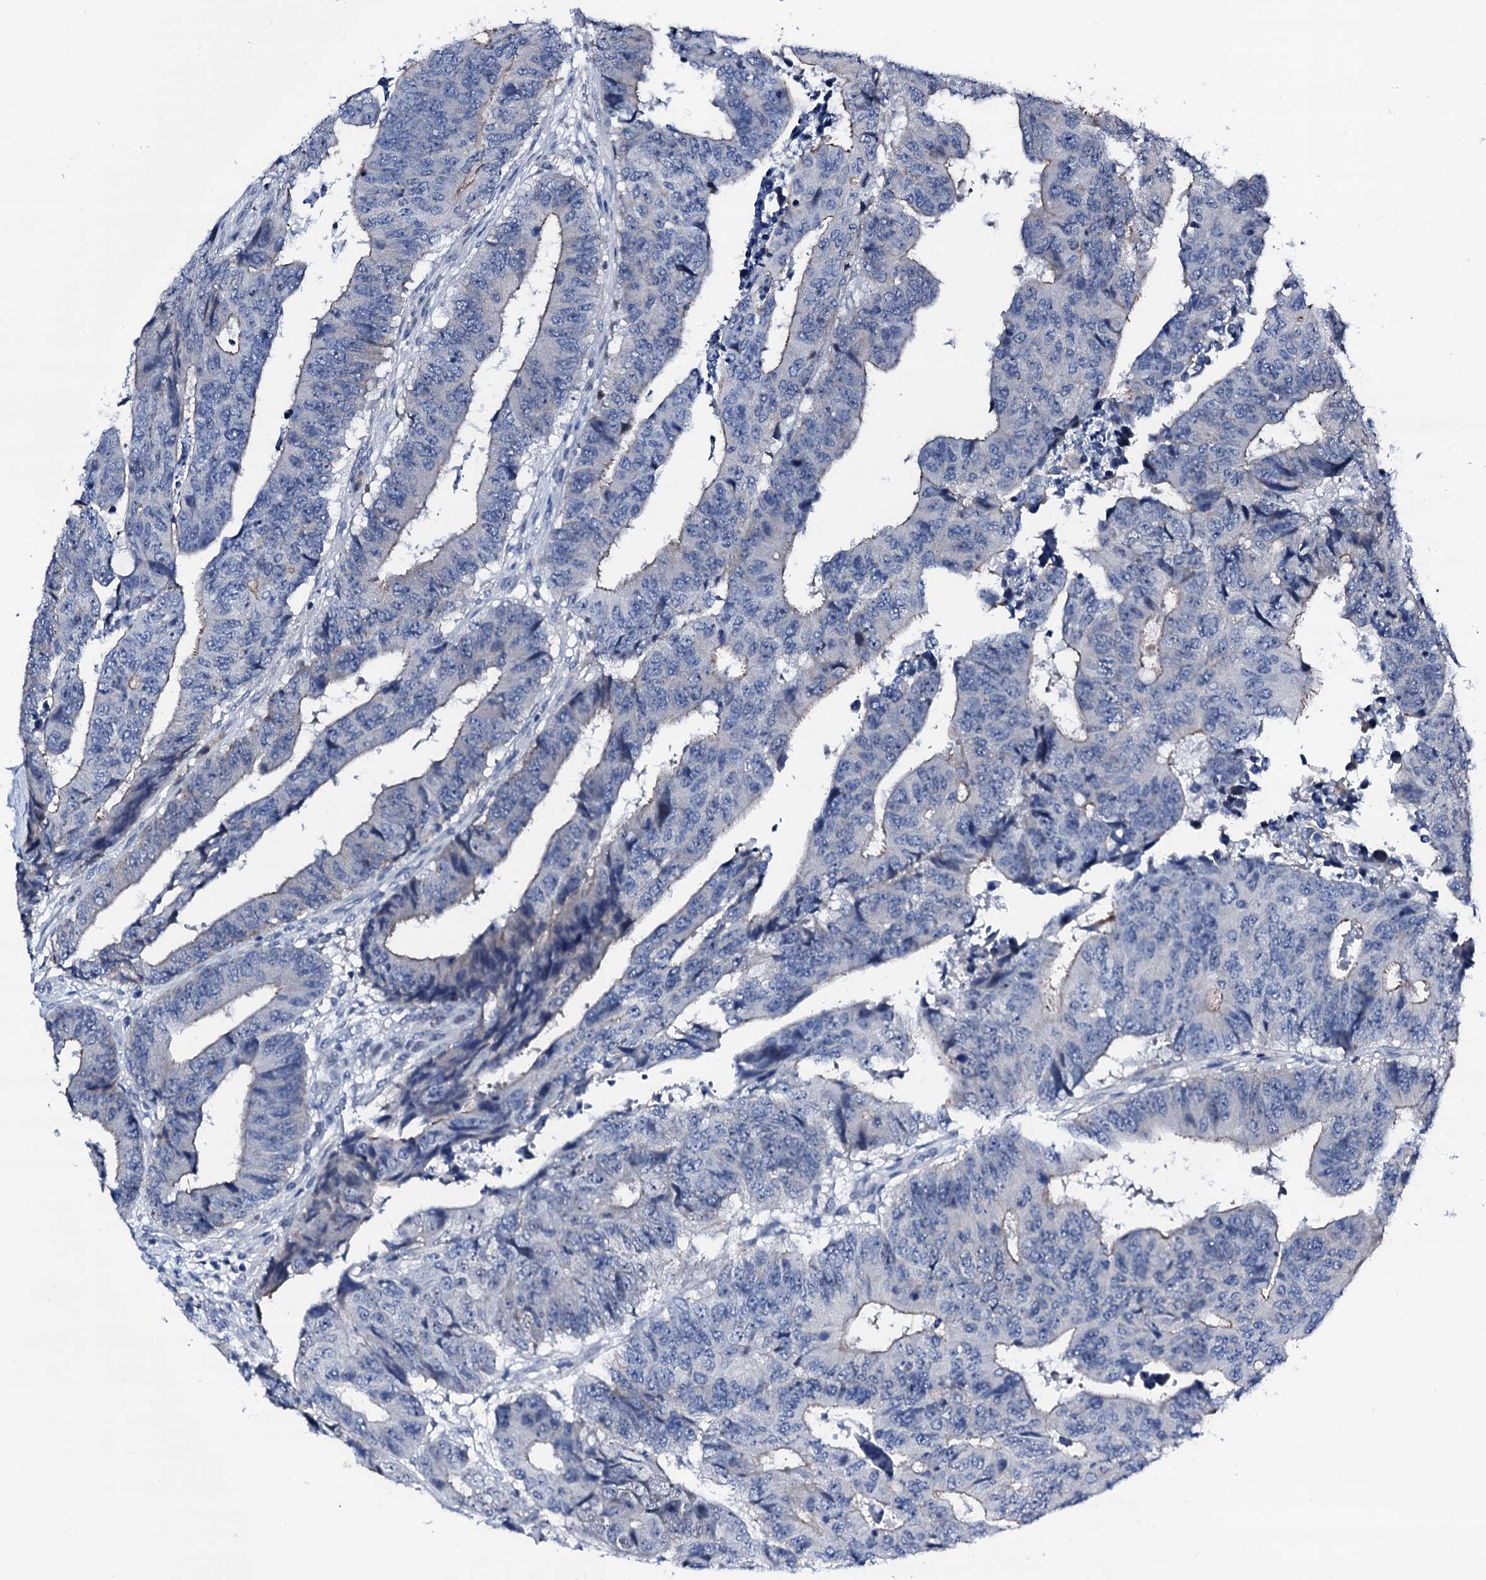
{"staining": {"intensity": "negative", "quantity": "none", "location": "none"}, "tissue": "colorectal cancer", "cell_type": "Tumor cells", "image_type": "cancer", "snomed": [{"axis": "morphology", "description": "Adenocarcinoma, NOS"}, {"axis": "topography", "description": "Rectum"}], "caption": "An immunohistochemistry (IHC) histopathology image of colorectal adenocarcinoma is shown. There is no staining in tumor cells of colorectal adenocarcinoma. (Brightfield microscopy of DAB (3,3'-diaminobenzidine) immunohistochemistry (IHC) at high magnification).", "gene": "TRAFD1", "patient": {"sex": "male", "age": 84}}